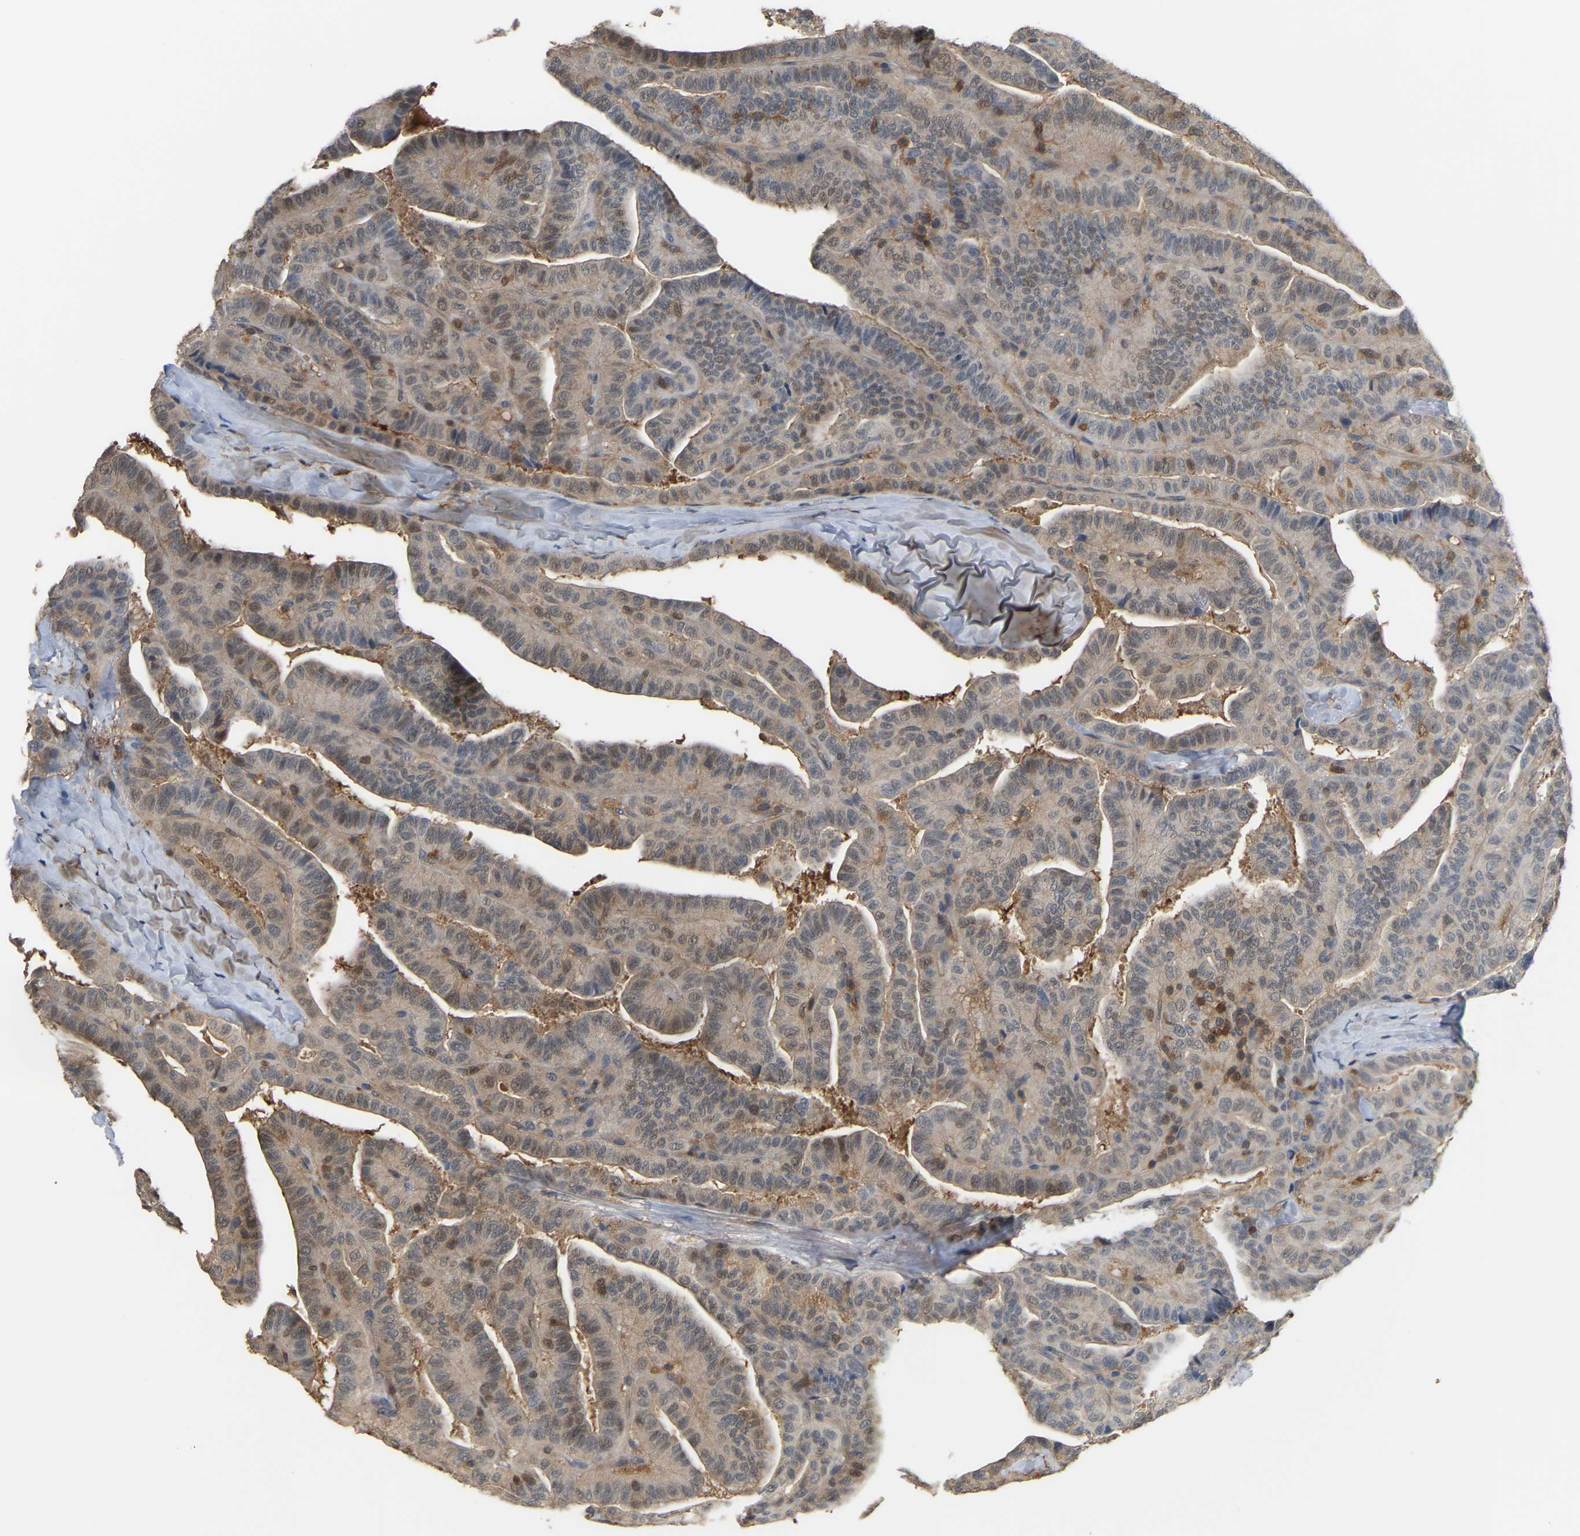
{"staining": {"intensity": "weak", "quantity": ">75%", "location": "cytoplasmic/membranous"}, "tissue": "thyroid cancer", "cell_type": "Tumor cells", "image_type": "cancer", "snomed": [{"axis": "morphology", "description": "Papillary adenocarcinoma, NOS"}, {"axis": "topography", "description": "Thyroid gland"}], "caption": "Immunohistochemistry image of neoplastic tissue: human thyroid papillary adenocarcinoma stained using immunohistochemistry (IHC) displays low levels of weak protein expression localized specifically in the cytoplasmic/membranous of tumor cells, appearing as a cytoplasmic/membranous brown color.", "gene": "MTPN", "patient": {"sex": "male", "age": 77}}